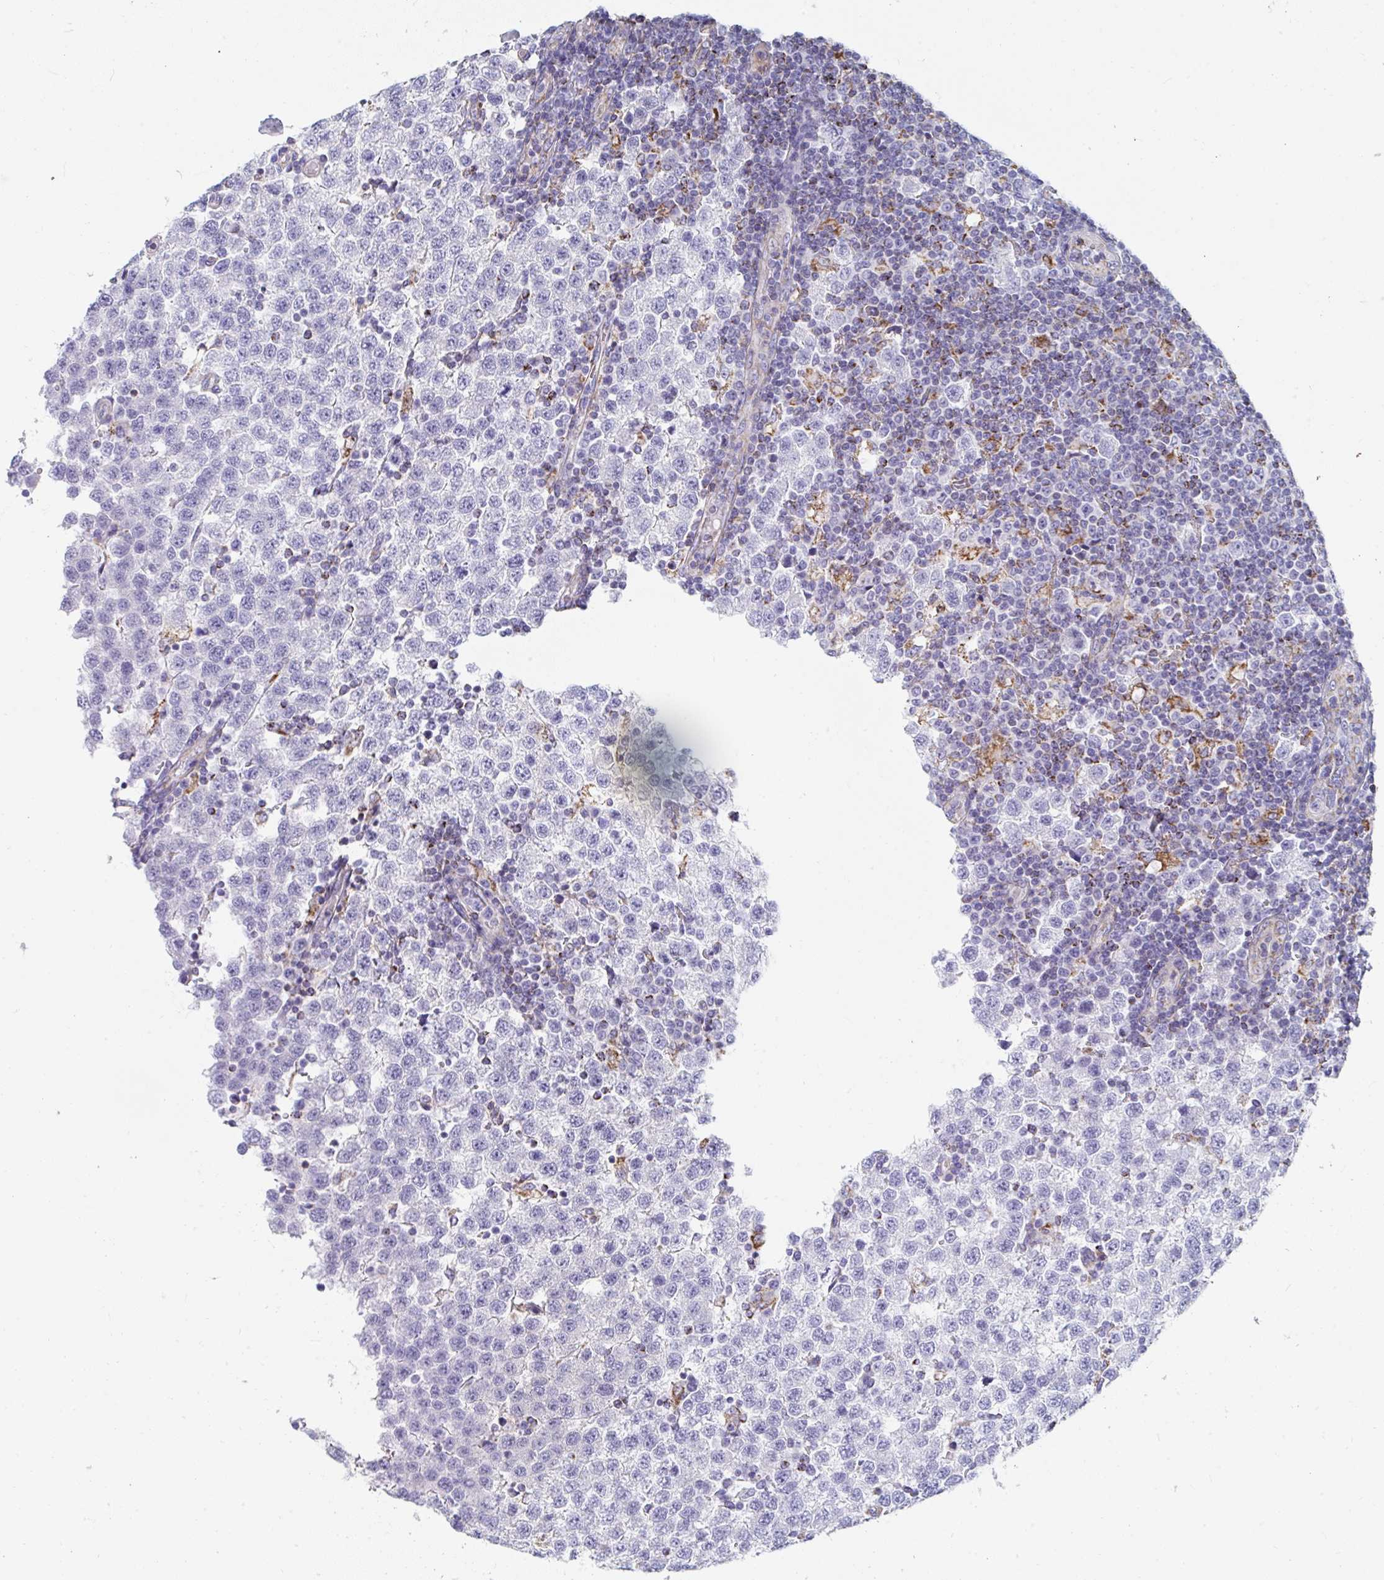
{"staining": {"intensity": "negative", "quantity": "none", "location": "none"}, "tissue": "testis cancer", "cell_type": "Tumor cells", "image_type": "cancer", "snomed": [{"axis": "morphology", "description": "Seminoma, NOS"}, {"axis": "topography", "description": "Testis"}], "caption": "A micrograph of human testis cancer (seminoma) is negative for staining in tumor cells.", "gene": "MGAM2", "patient": {"sex": "male", "age": 34}}